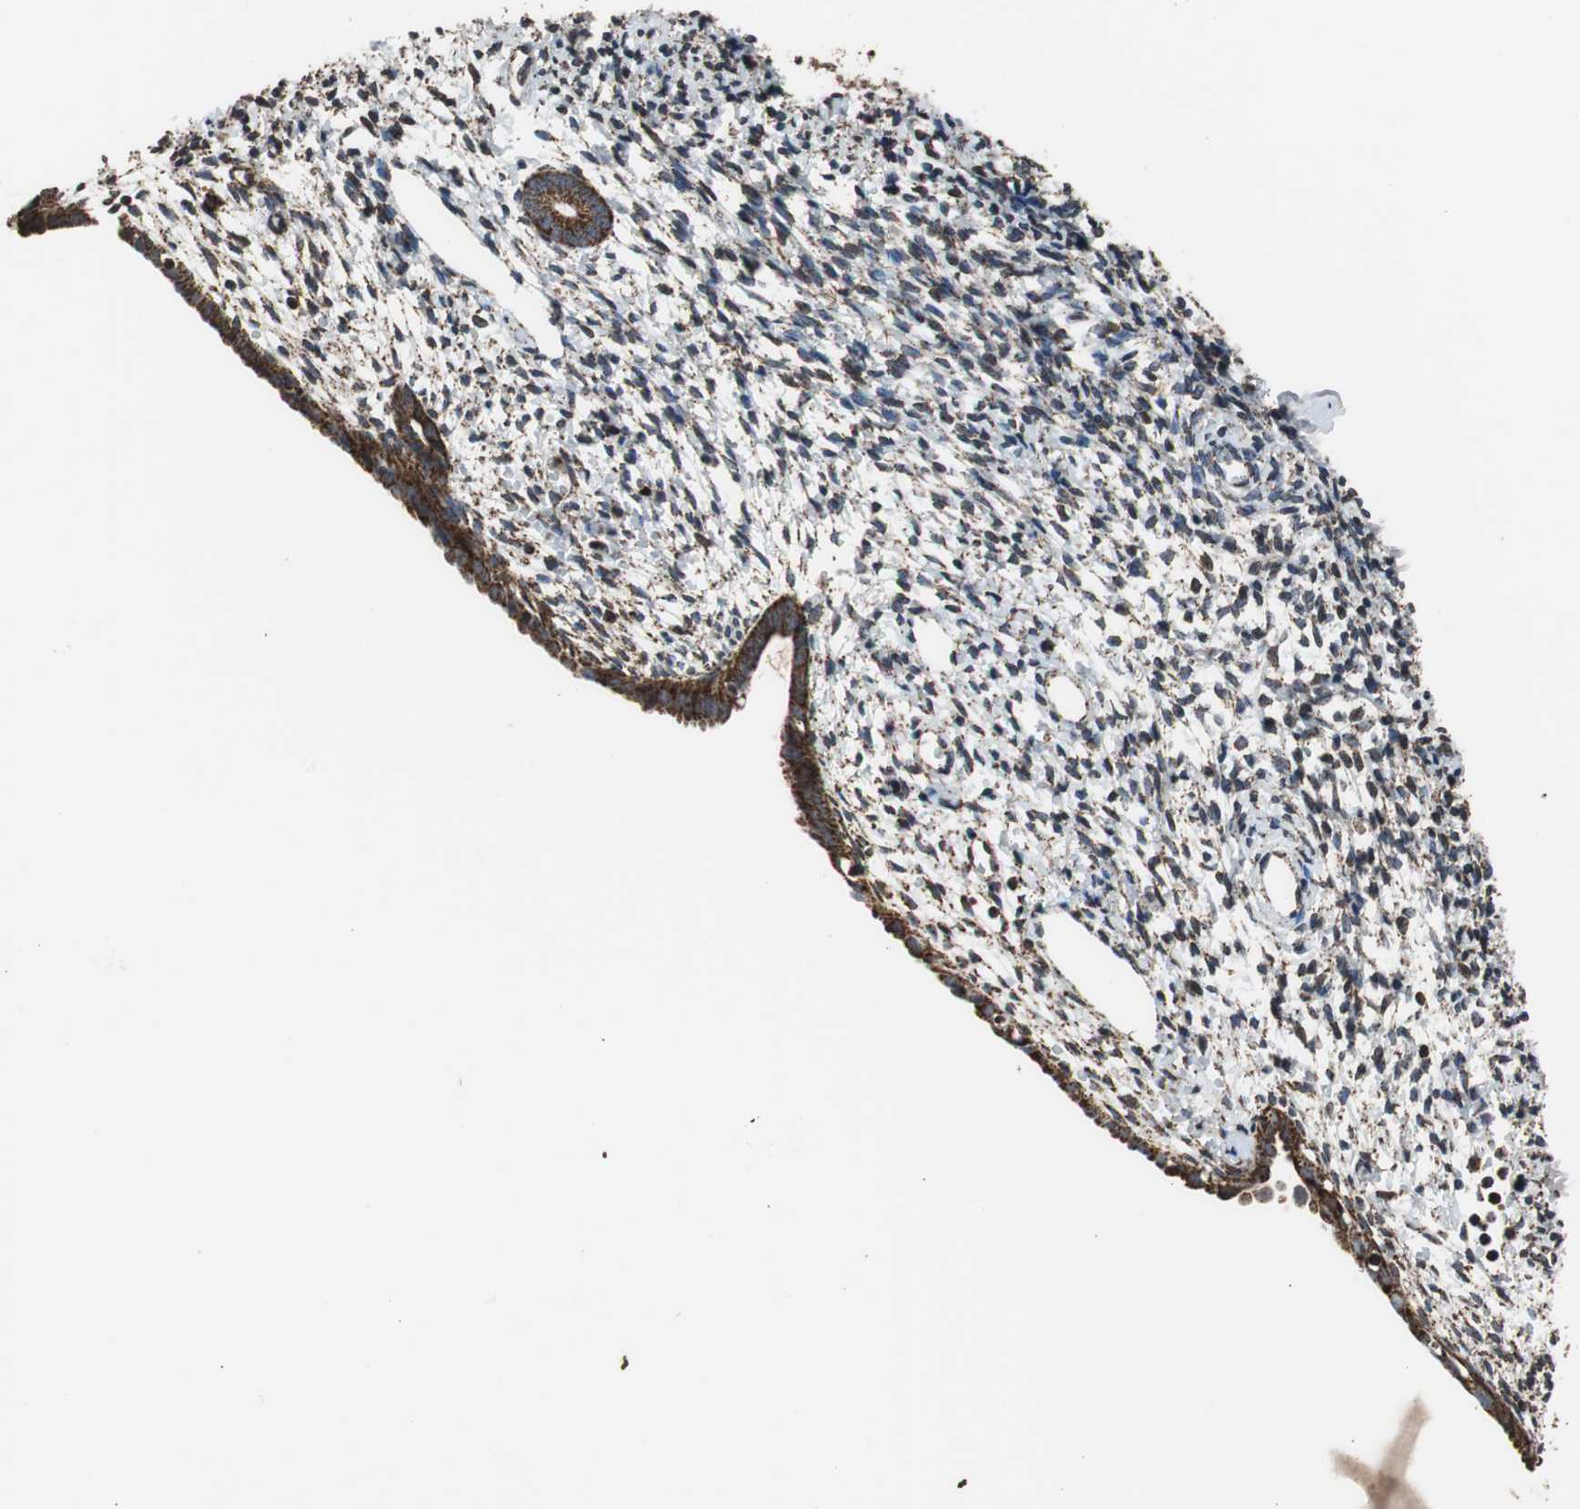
{"staining": {"intensity": "moderate", "quantity": ">75%", "location": "cytoplasmic/membranous"}, "tissue": "endometrium", "cell_type": "Cells in endometrial stroma", "image_type": "normal", "snomed": [{"axis": "morphology", "description": "Normal tissue, NOS"}, {"axis": "topography", "description": "Endometrium"}], "caption": "High-magnification brightfield microscopy of unremarkable endometrium stained with DAB (brown) and counterstained with hematoxylin (blue). cells in endometrial stroma exhibit moderate cytoplasmic/membranous staining is appreciated in approximately>75% of cells.", "gene": "HSPA9", "patient": {"sex": "female", "age": 71}}